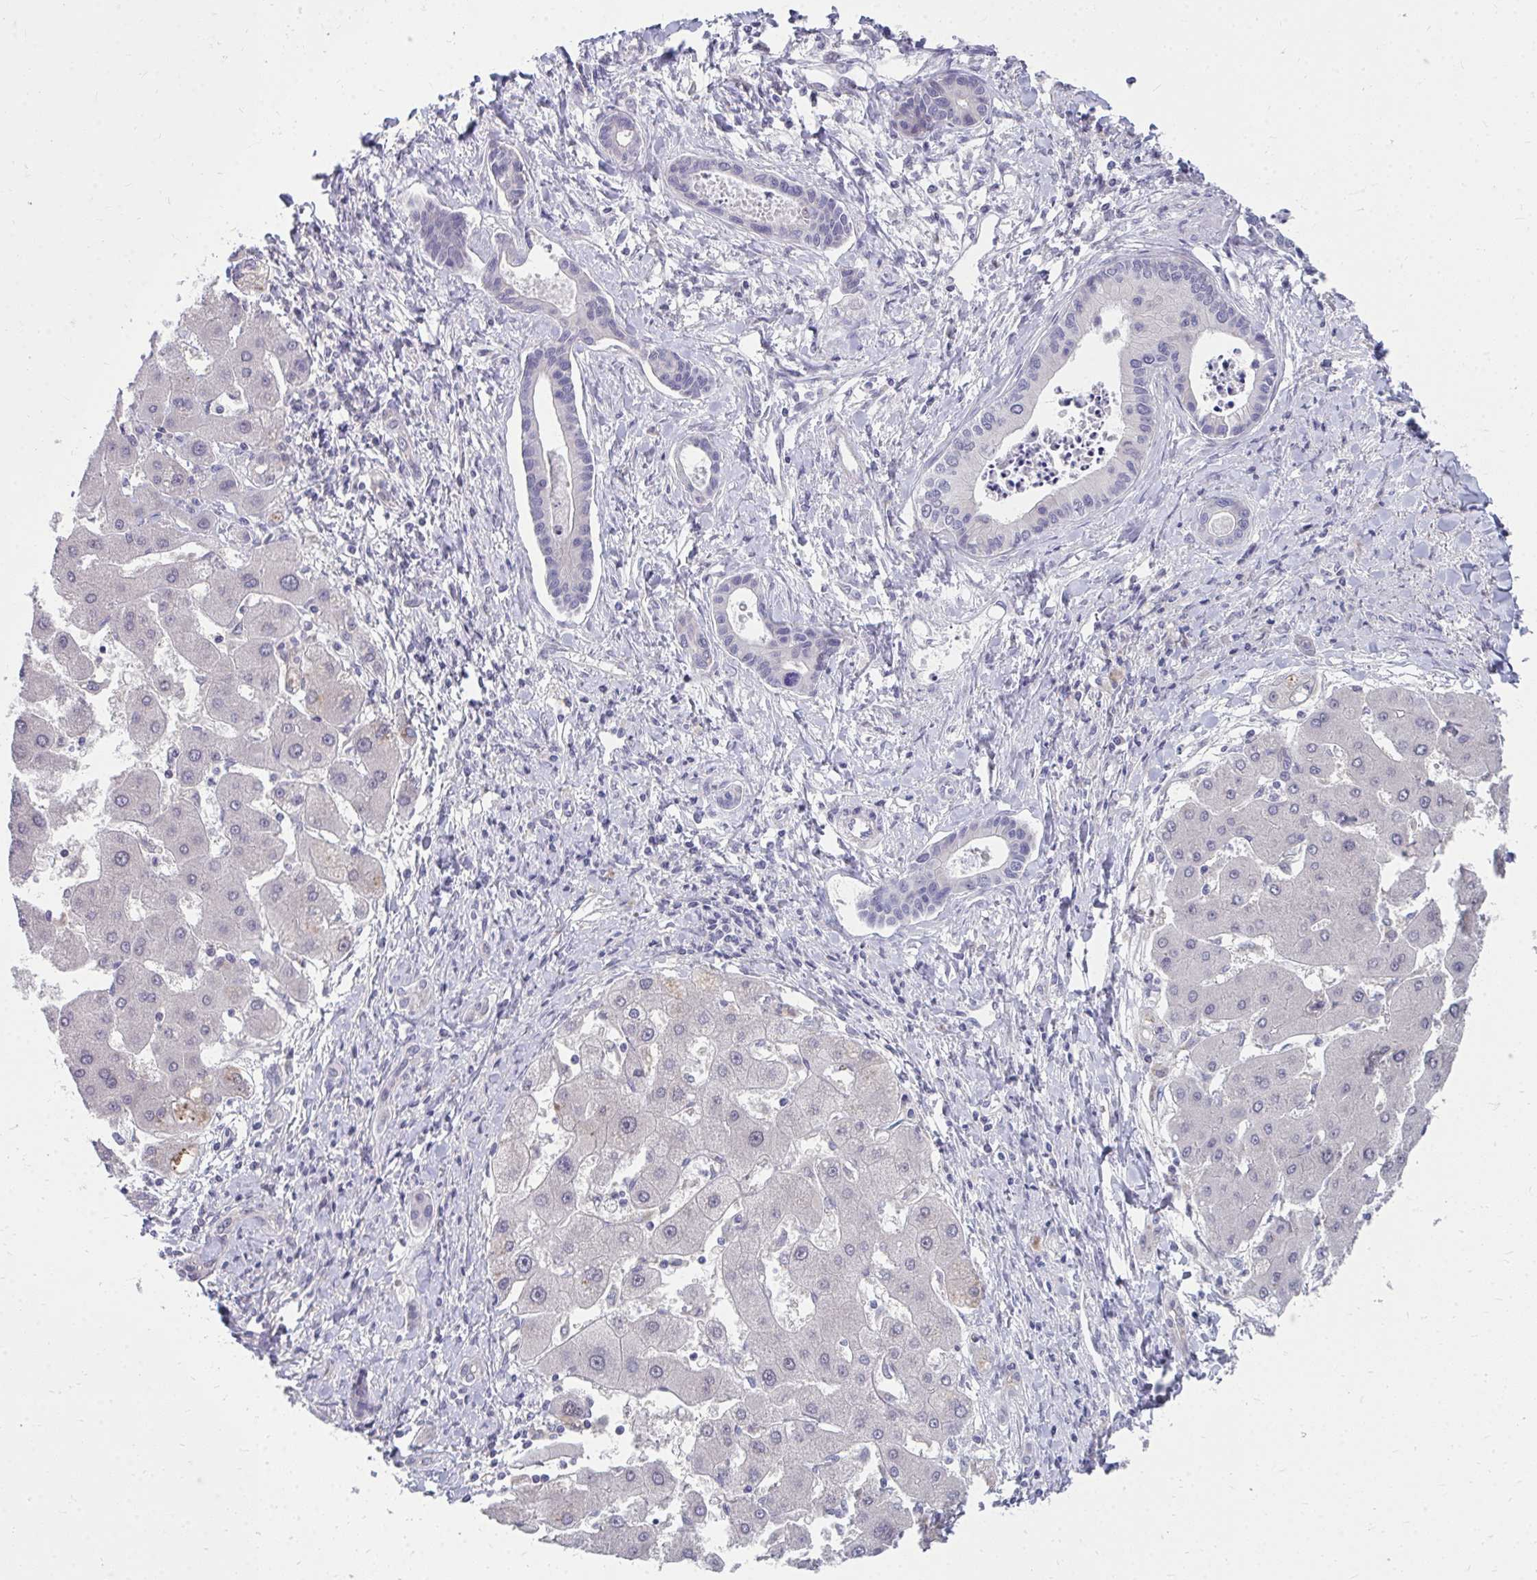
{"staining": {"intensity": "negative", "quantity": "none", "location": "none"}, "tissue": "liver cancer", "cell_type": "Tumor cells", "image_type": "cancer", "snomed": [{"axis": "morphology", "description": "Cholangiocarcinoma"}, {"axis": "topography", "description": "Liver"}], "caption": "Cholangiocarcinoma (liver) stained for a protein using immunohistochemistry (IHC) exhibits no staining tumor cells.", "gene": "MROH8", "patient": {"sex": "male", "age": 66}}